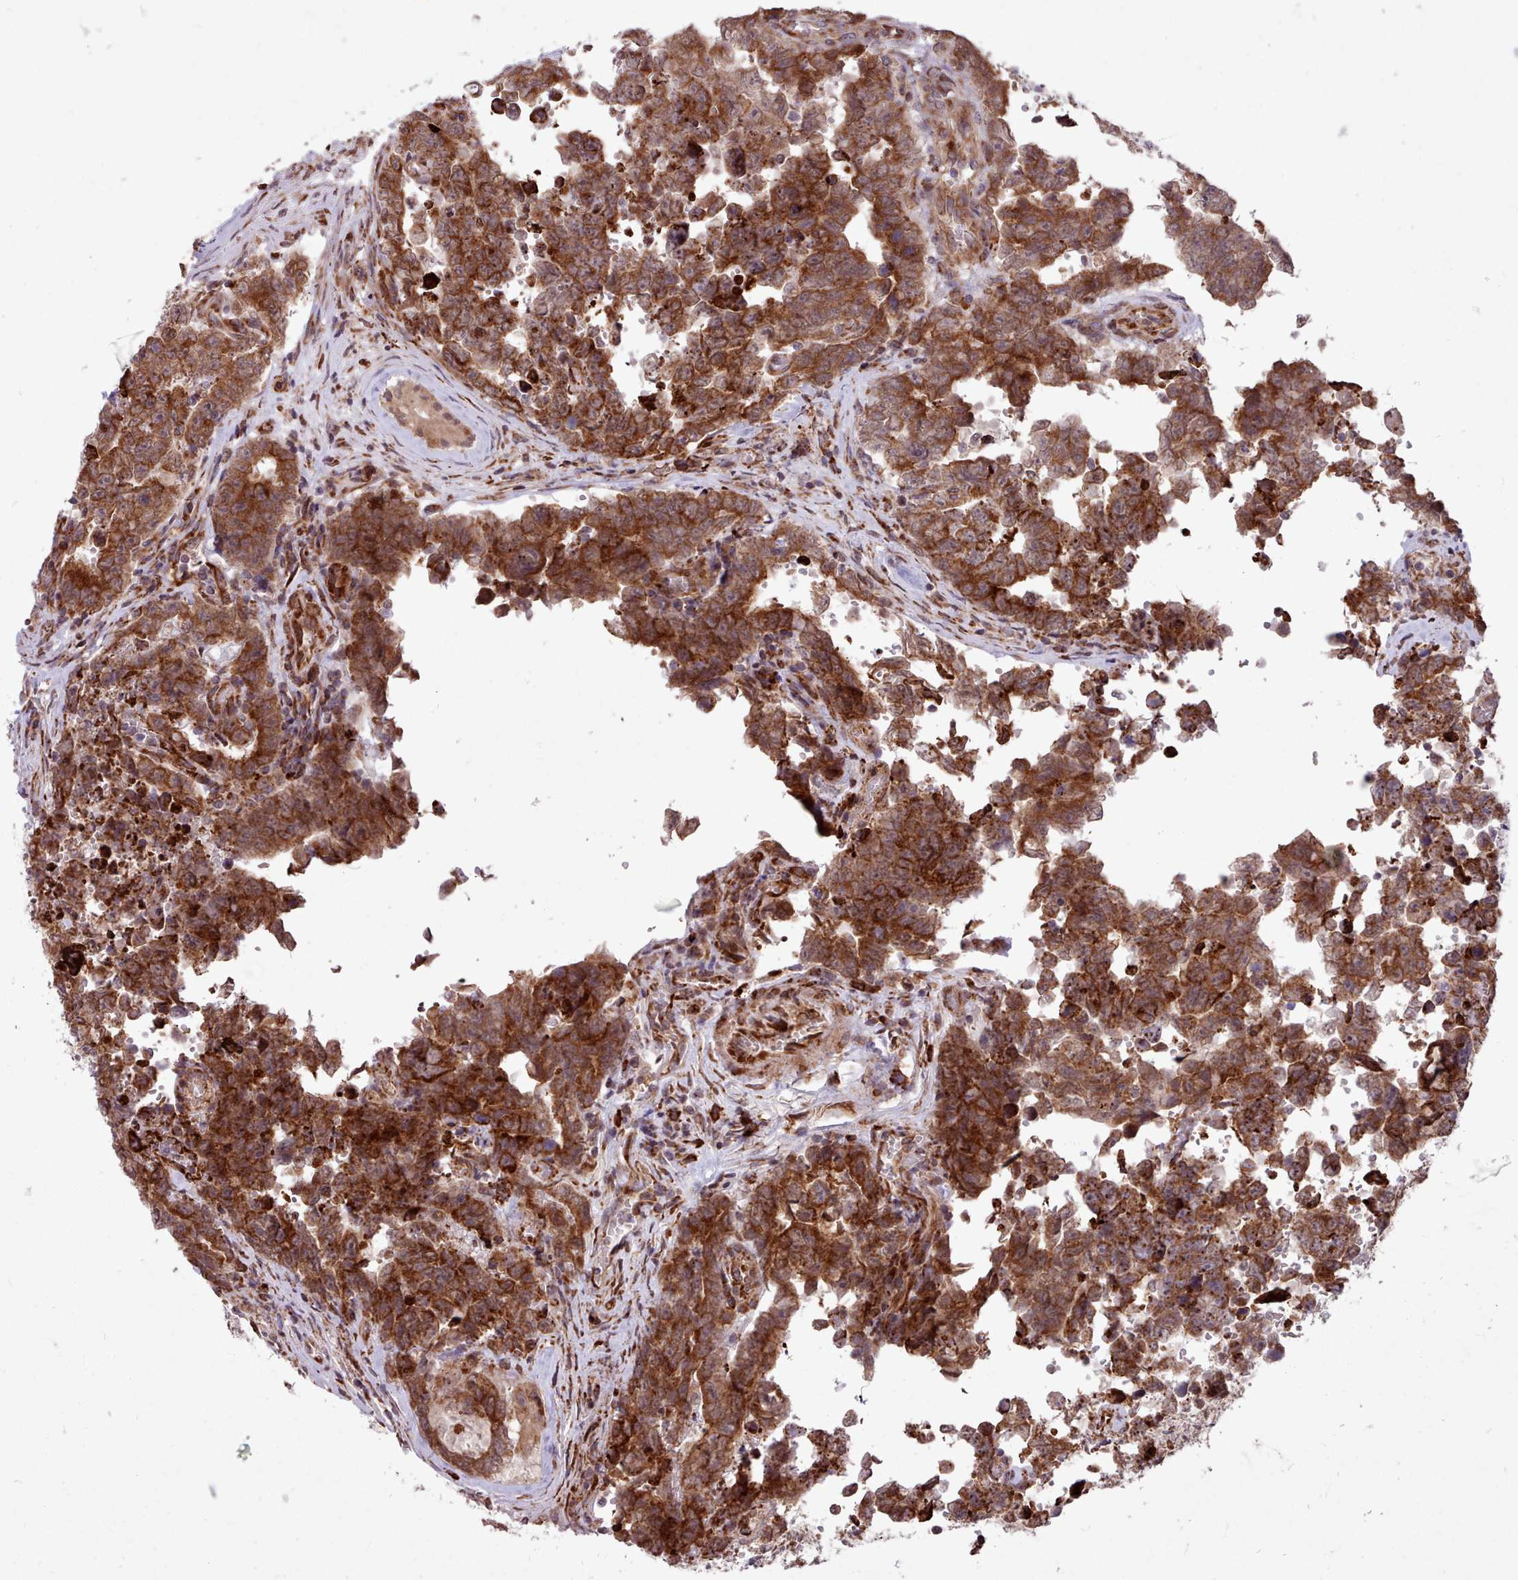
{"staining": {"intensity": "strong", "quantity": ">75%", "location": "cytoplasmic/membranous"}, "tissue": "testis cancer", "cell_type": "Tumor cells", "image_type": "cancer", "snomed": [{"axis": "morphology", "description": "Normal tissue, NOS"}, {"axis": "morphology", "description": "Carcinoma, Embryonal, NOS"}, {"axis": "topography", "description": "Testis"}, {"axis": "topography", "description": "Epididymis"}], "caption": "Immunohistochemistry micrograph of human testis embryonal carcinoma stained for a protein (brown), which shows high levels of strong cytoplasmic/membranous expression in about >75% of tumor cells.", "gene": "TTLL3", "patient": {"sex": "male", "age": 25}}